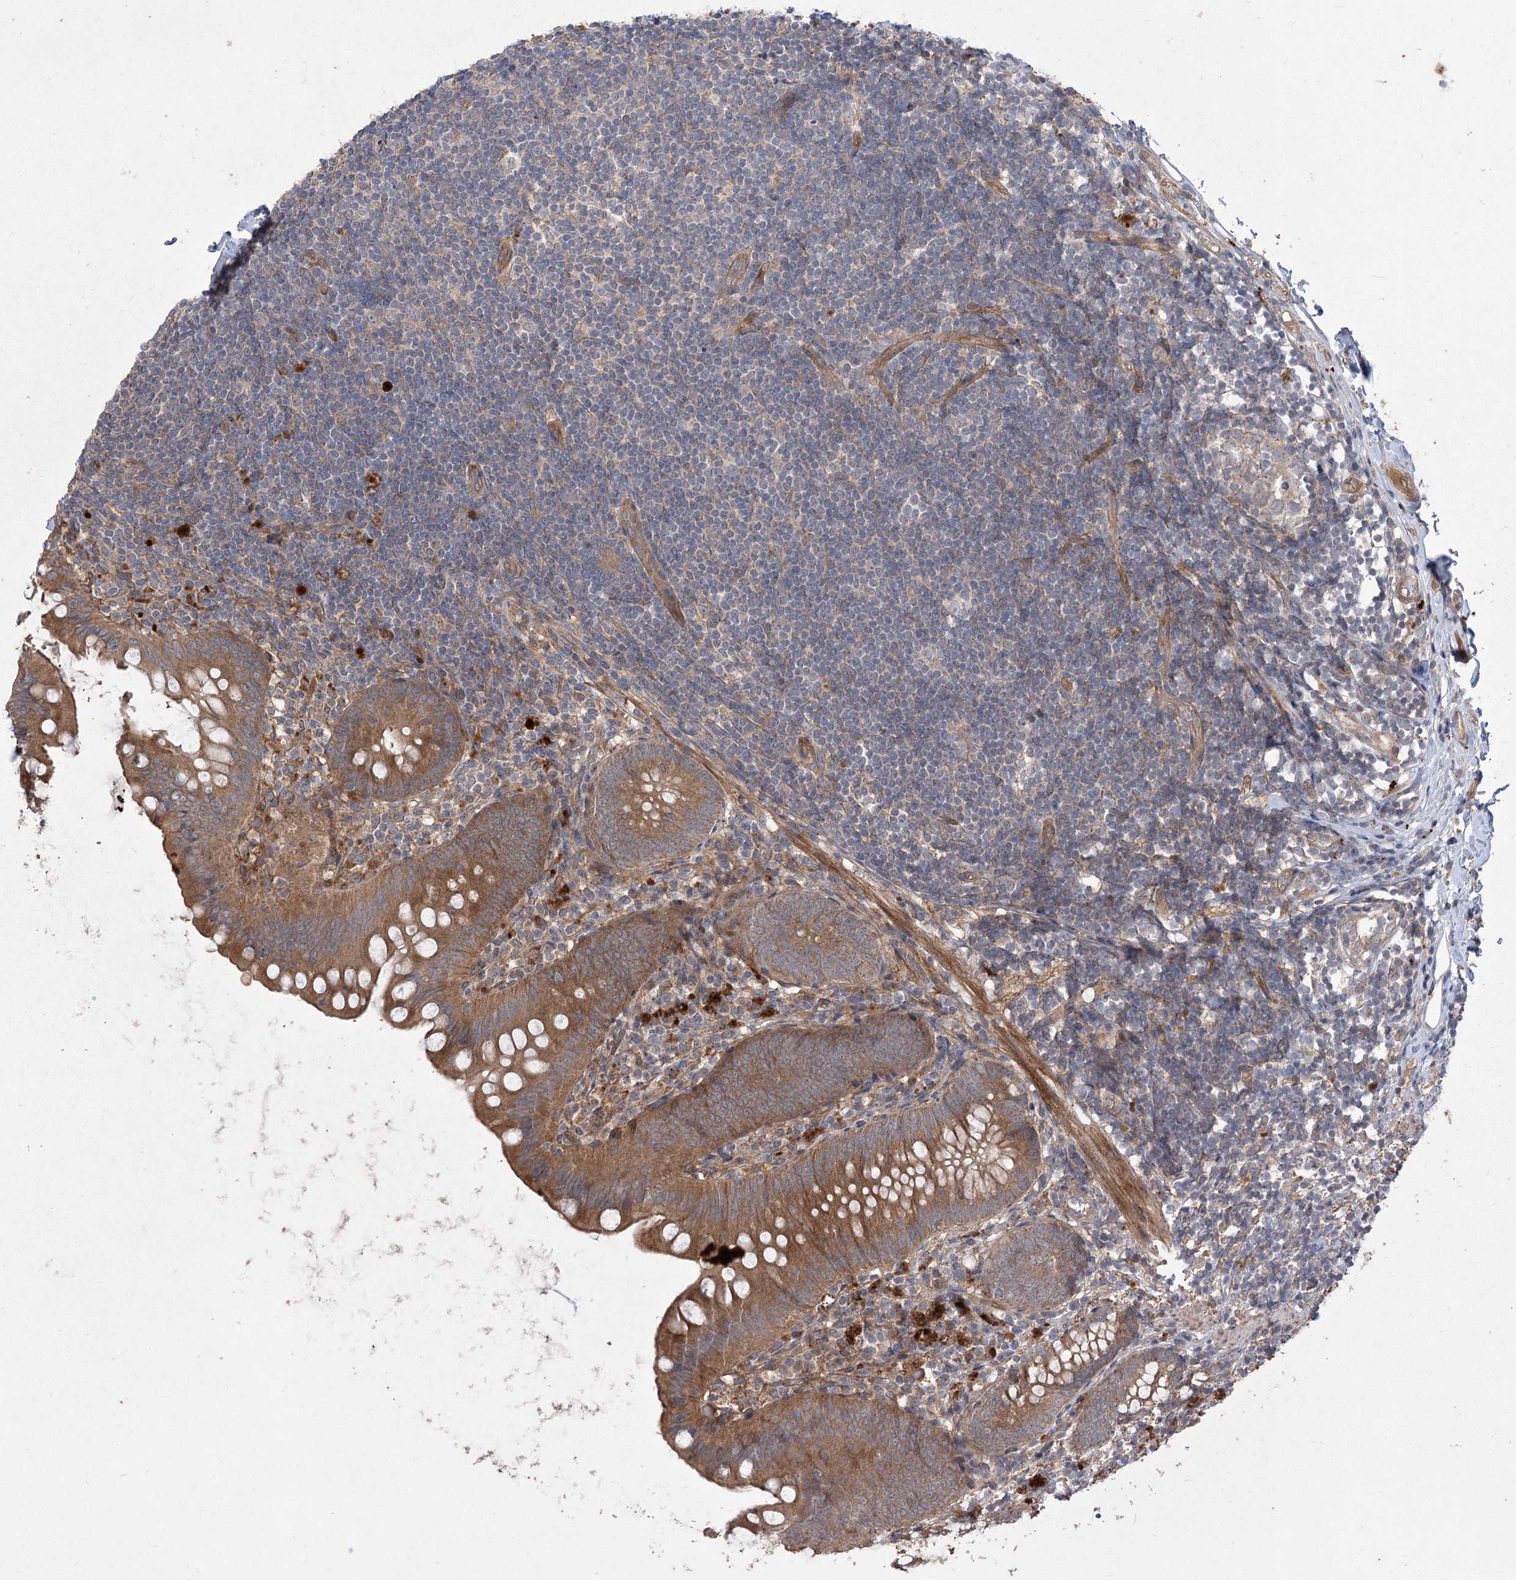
{"staining": {"intensity": "moderate", "quantity": ">75%", "location": "cytoplasmic/membranous"}, "tissue": "appendix", "cell_type": "Glandular cells", "image_type": "normal", "snomed": [{"axis": "morphology", "description": "Normal tissue, NOS"}, {"axis": "topography", "description": "Appendix"}], "caption": "Moderate cytoplasmic/membranous expression is present in about >75% of glandular cells in normal appendix. (DAB = brown stain, brightfield microscopy at high magnification).", "gene": "RIN2", "patient": {"sex": "female", "age": 62}}